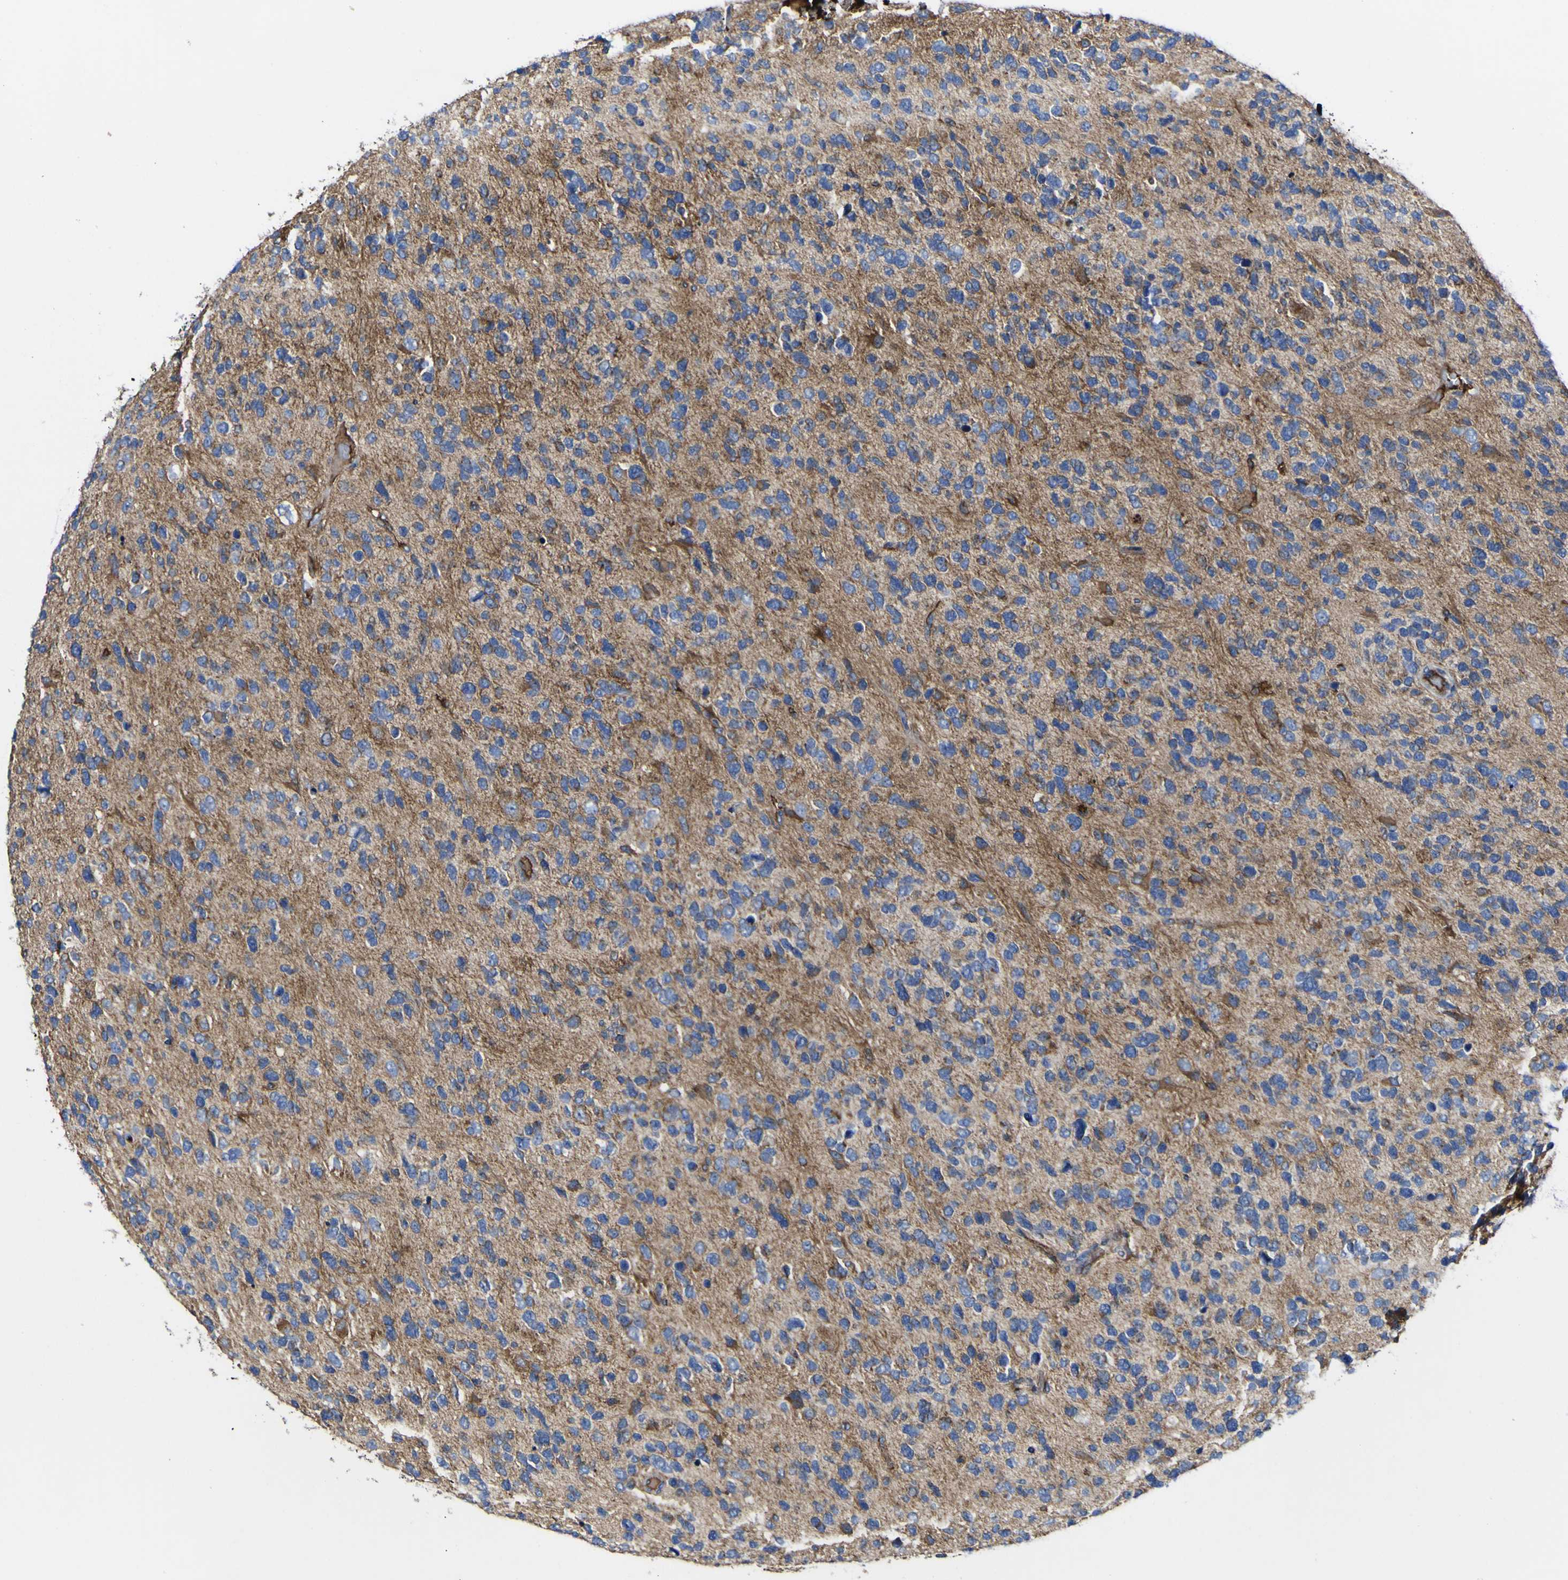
{"staining": {"intensity": "moderate", "quantity": "<25%", "location": "cytoplasmic/membranous"}, "tissue": "glioma", "cell_type": "Tumor cells", "image_type": "cancer", "snomed": [{"axis": "morphology", "description": "Glioma, malignant, High grade"}, {"axis": "topography", "description": "Brain"}], "caption": "Brown immunohistochemical staining in human glioma demonstrates moderate cytoplasmic/membranous expression in approximately <25% of tumor cells.", "gene": "CCDC90B", "patient": {"sex": "female", "age": 58}}